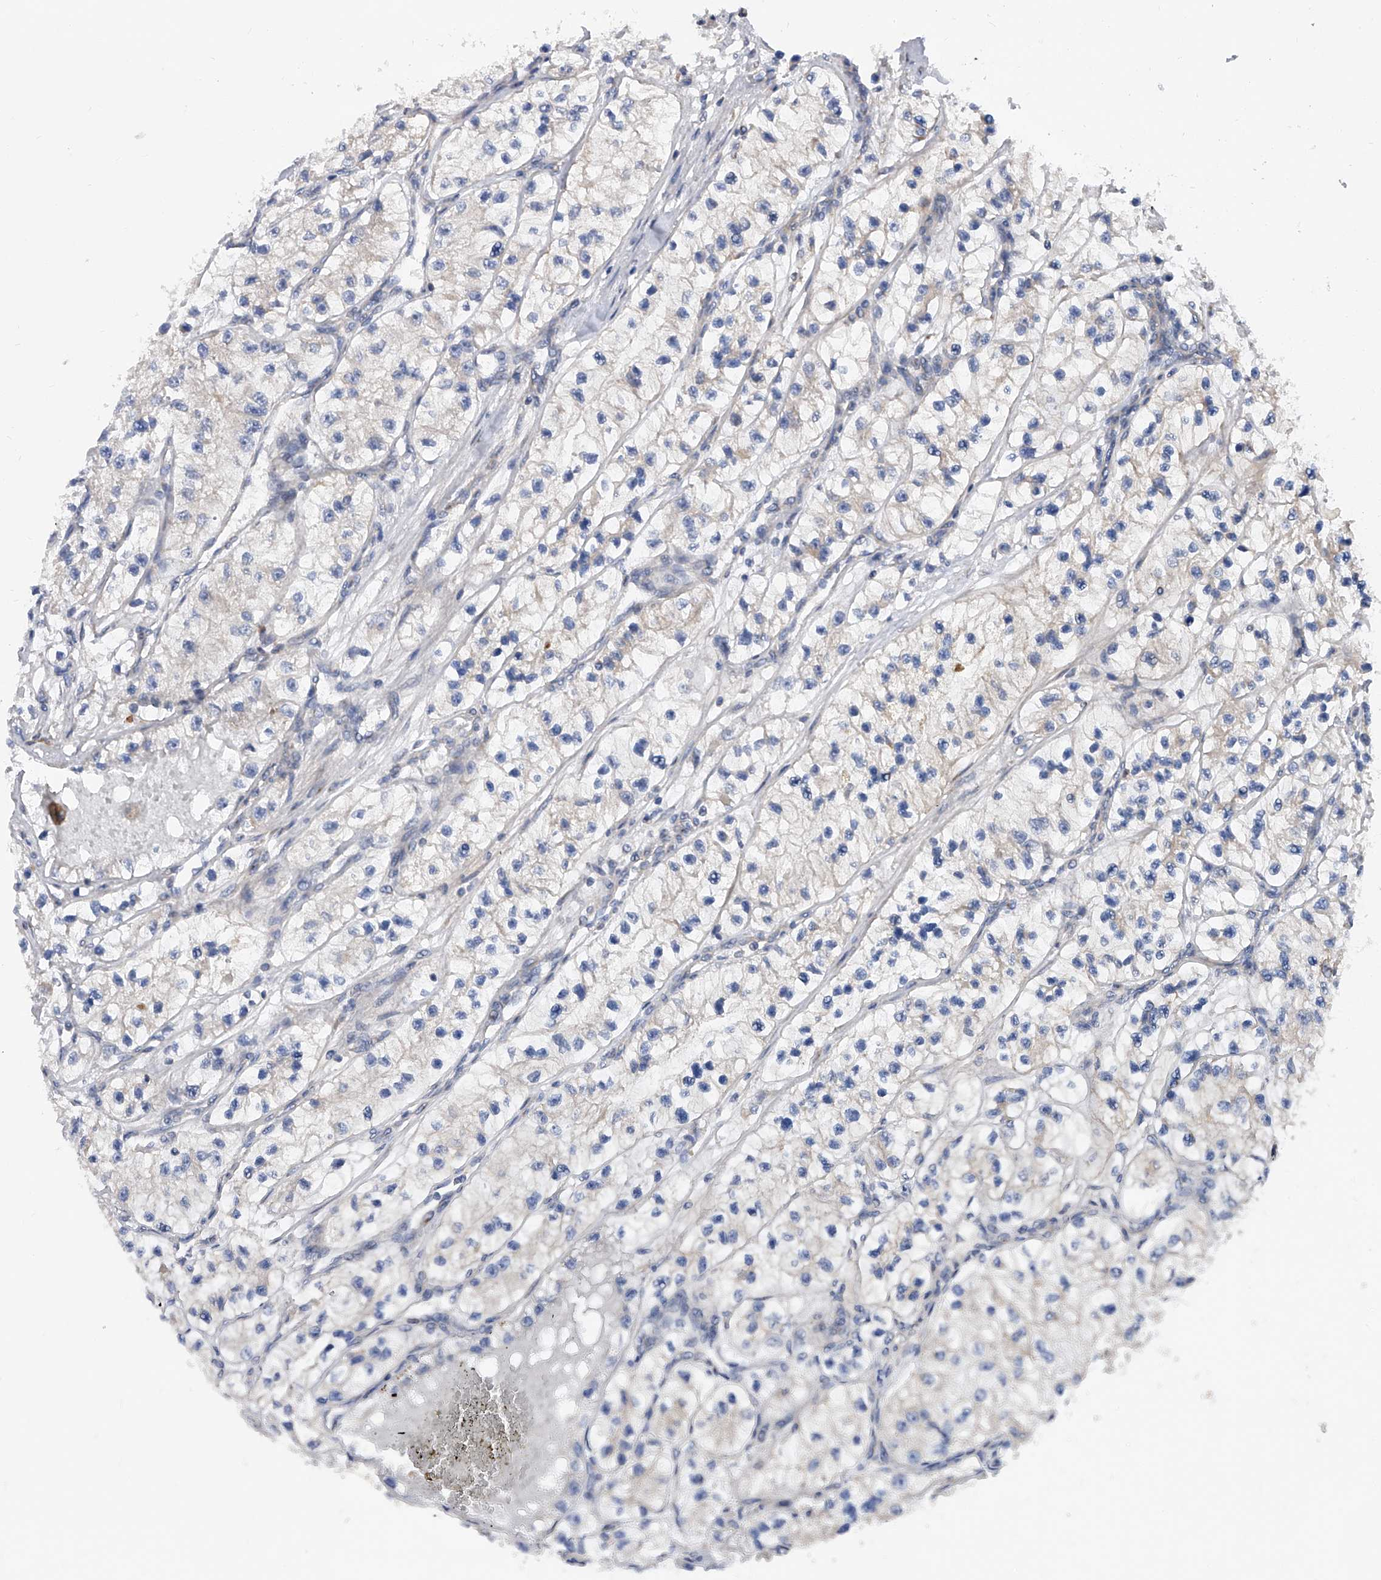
{"staining": {"intensity": "negative", "quantity": "none", "location": "none"}, "tissue": "renal cancer", "cell_type": "Tumor cells", "image_type": "cancer", "snomed": [{"axis": "morphology", "description": "Adenocarcinoma, NOS"}, {"axis": "topography", "description": "Kidney"}], "caption": "High power microscopy micrograph of an immunohistochemistry histopathology image of renal cancer, revealing no significant positivity in tumor cells.", "gene": "PDSS2", "patient": {"sex": "female", "age": 57}}